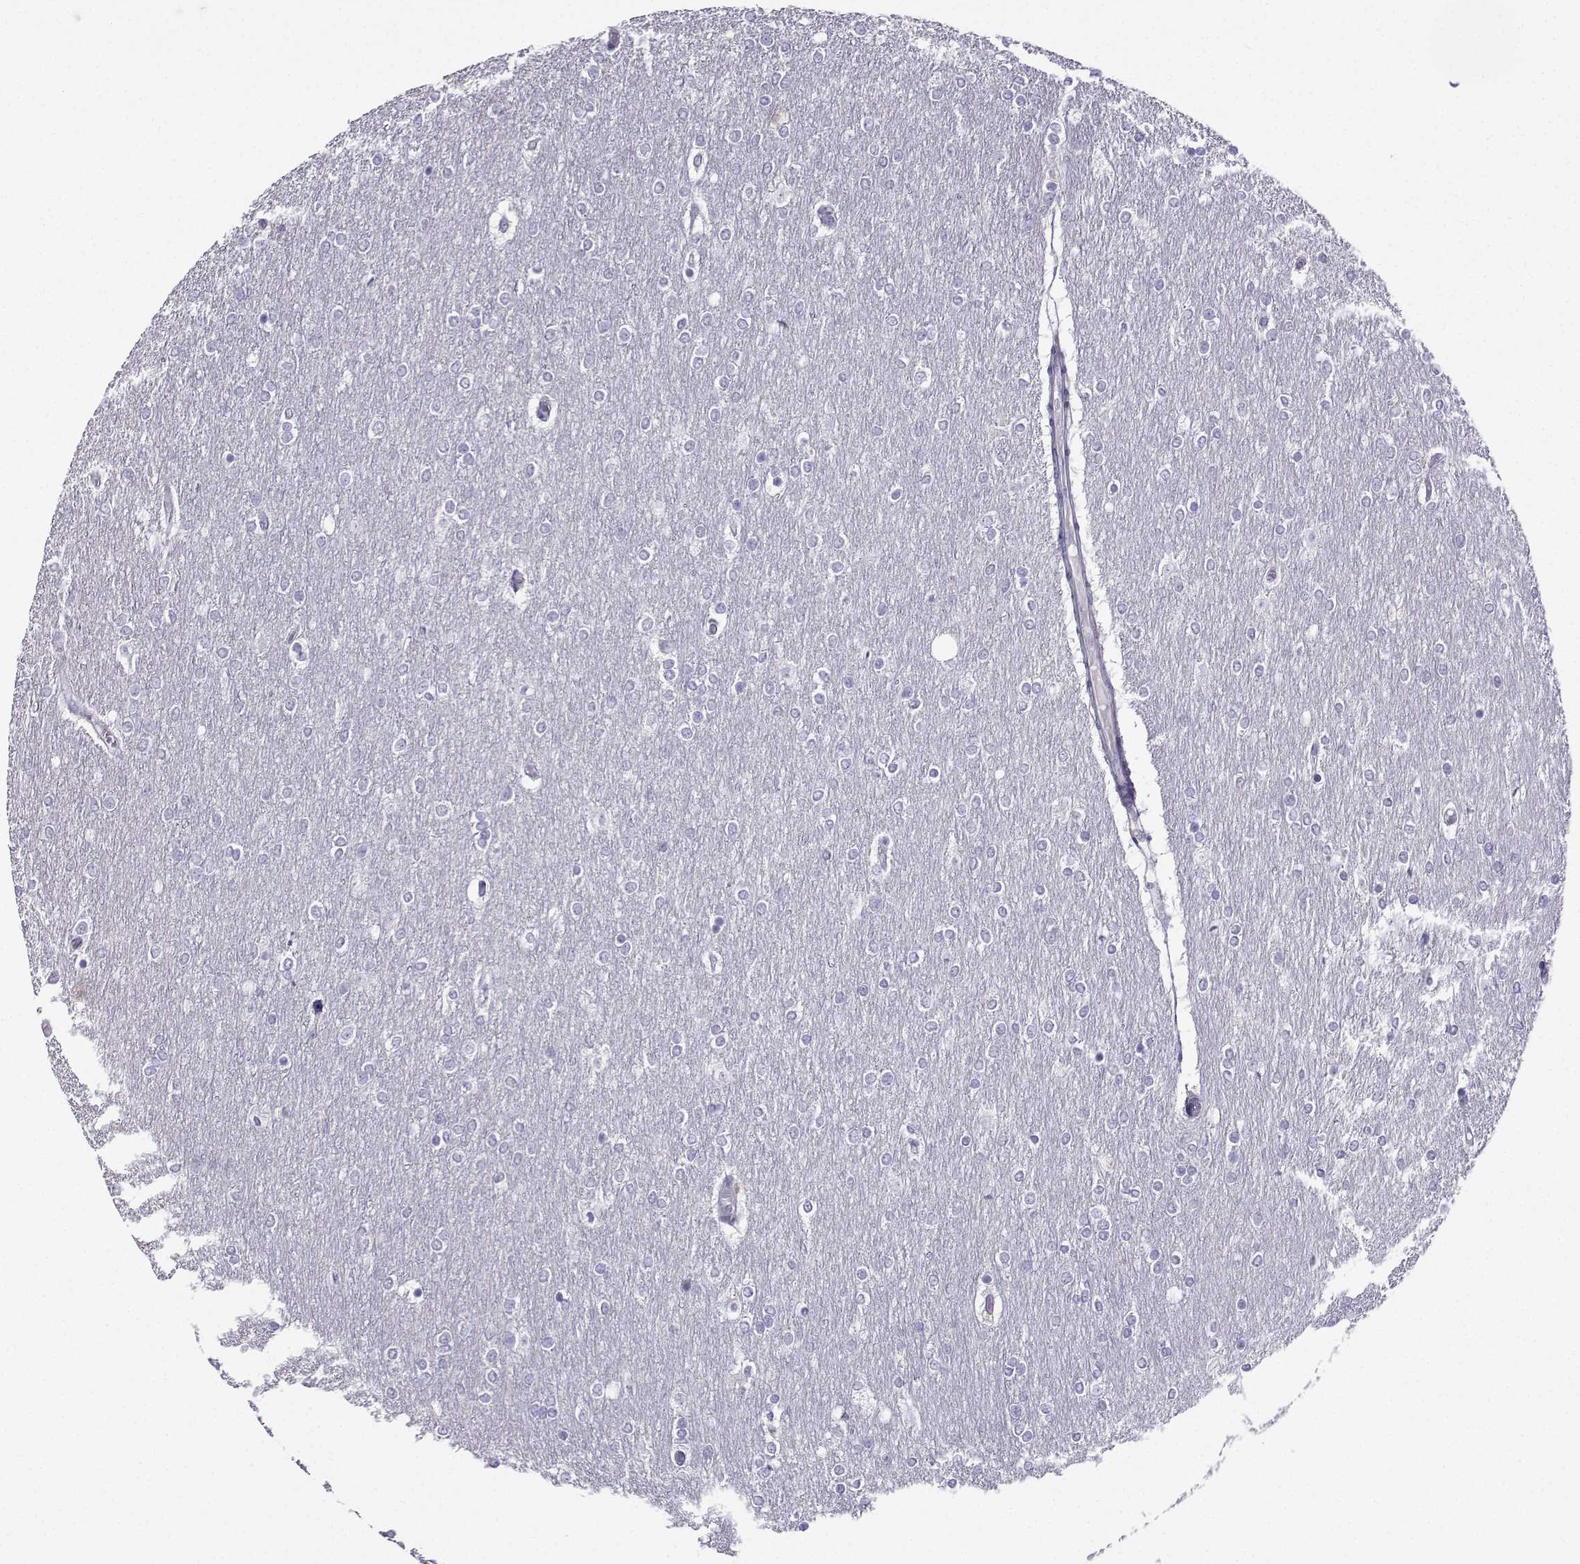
{"staining": {"intensity": "negative", "quantity": "none", "location": "none"}, "tissue": "glioma", "cell_type": "Tumor cells", "image_type": "cancer", "snomed": [{"axis": "morphology", "description": "Glioma, malignant, High grade"}, {"axis": "topography", "description": "Brain"}], "caption": "A histopathology image of glioma stained for a protein shows no brown staining in tumor cells.", "gene": "FBXO24", "patient": {"sex": "female", "age": 61}}